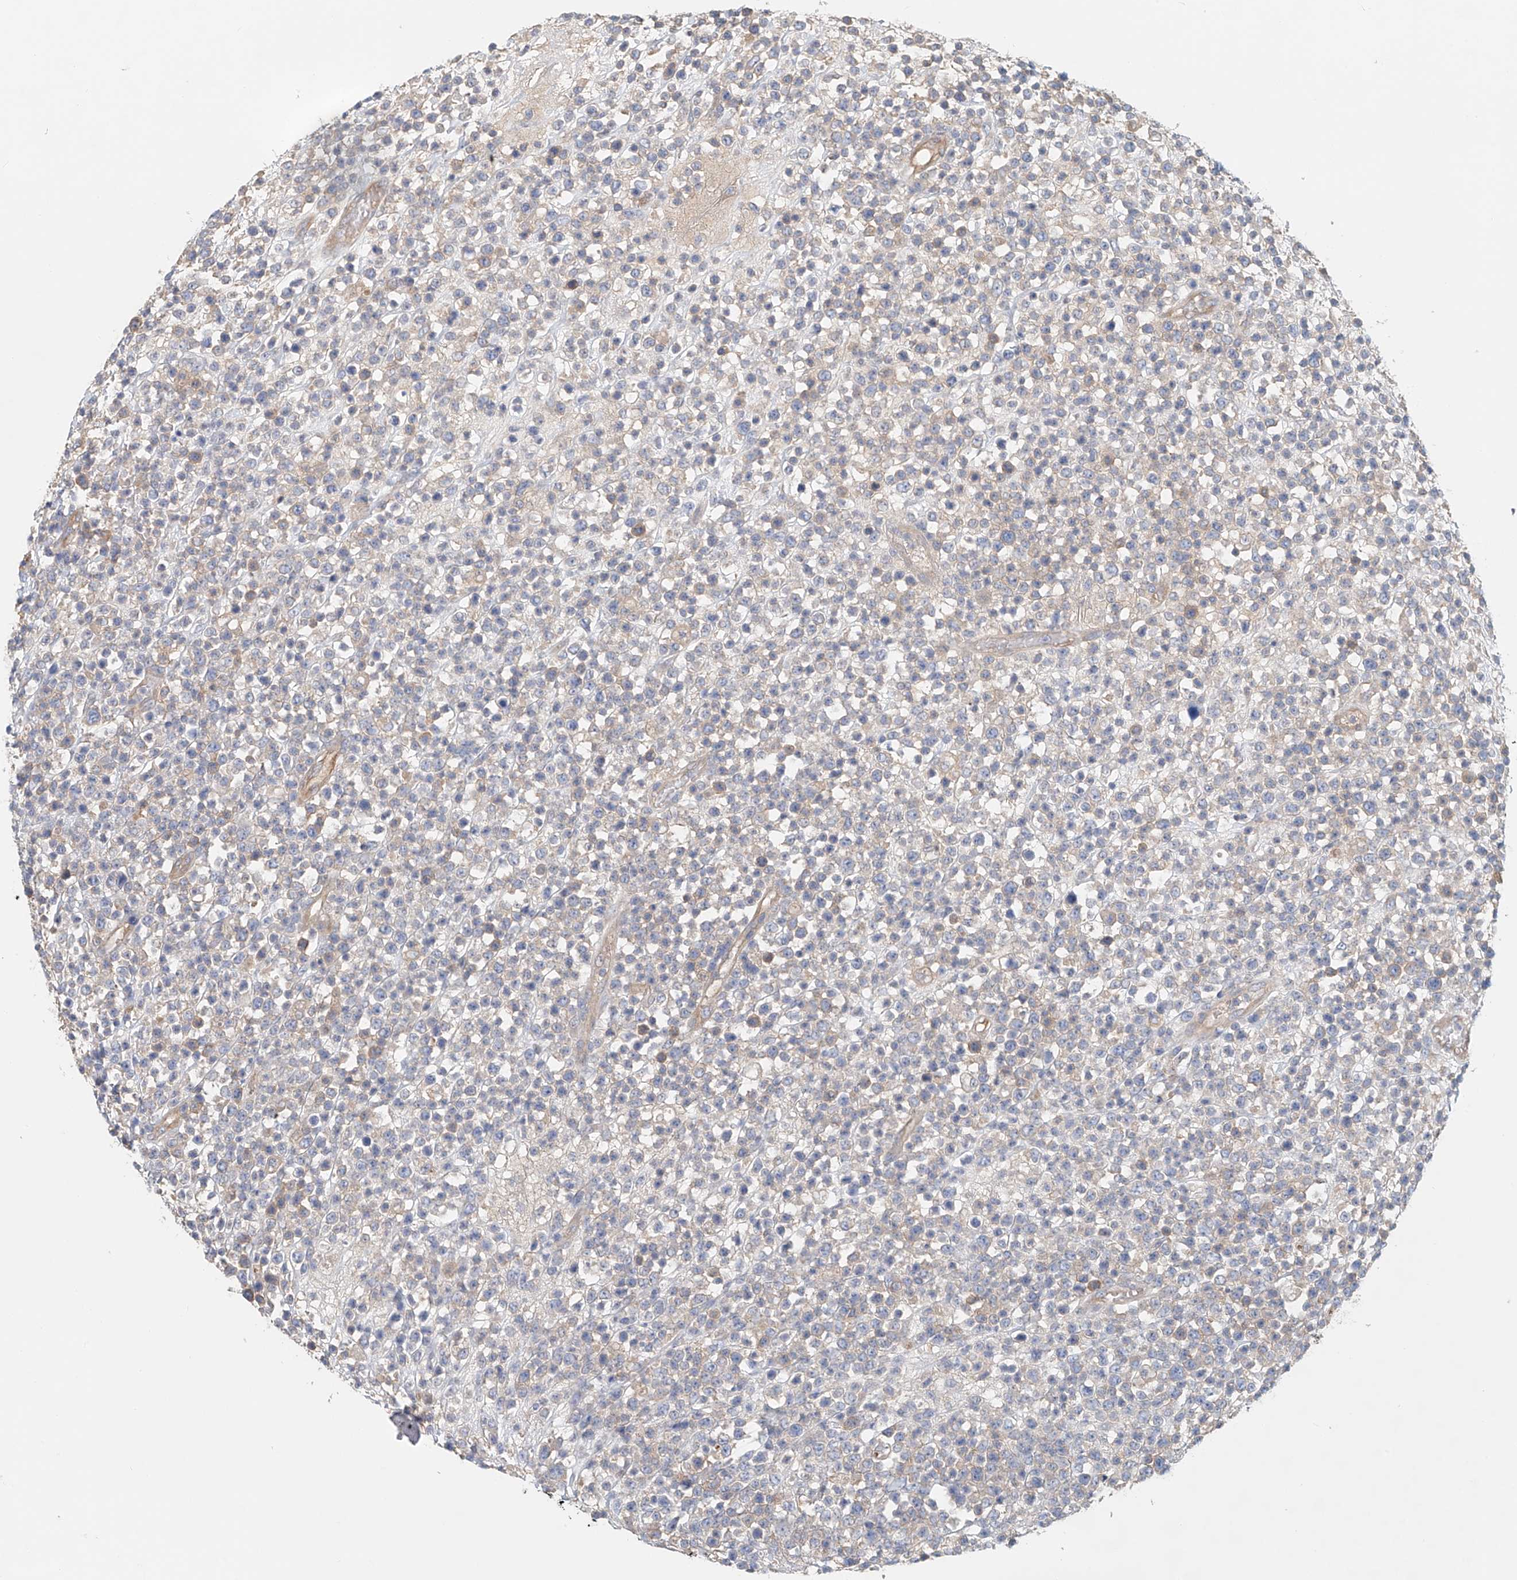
{"staining": {"intensity": "negative", "quantity": "none", "location": "none"}, "tissue": "lymphoma", "cell_type": "Tumor cells", "image_type": "cancer", "snomed": [{"axis": "morphology", "description": "Malignant lymphoma, non-Hodgkin's type, High grade"}, {"axis": "topography", "description": "Colon"}], "caption": "Immunohistochemistry of malignant lymphoma, non-Hodgkin's type (high-grade) exhibits no staining in tumor cells.", "gene": "FRYL", "patient": {"sex": "female", "age": 53}}